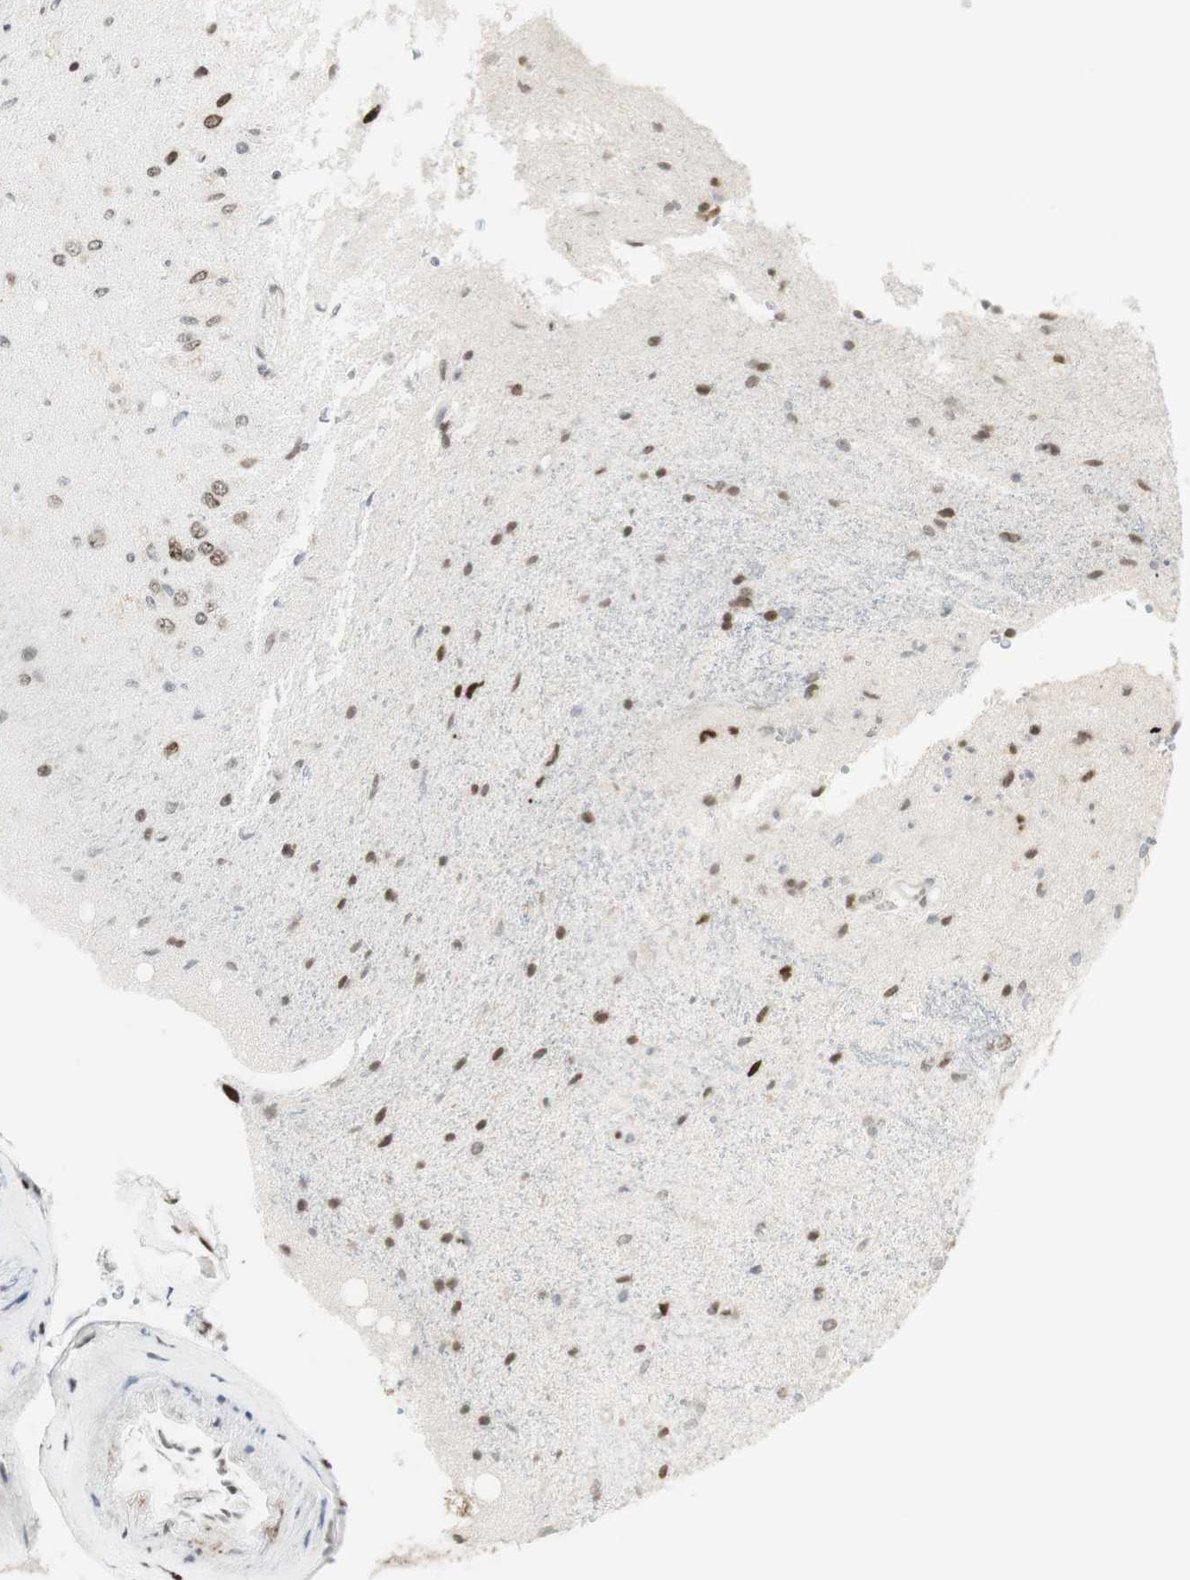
{"staining": {"intensity": "moderate", "quantity": ">75%", "location": "nuclear"}, "tissue": "glioma", "cell_type": "Tumor cells", "image_type": "cancer", "snomed": [{"axis": "morphology", "description": "Glioma, malignant, Low grade"}, {"axis": "topography", "description": "Brain"}], "caption": "Protein expression analysis of glioma exhibits moderate nuclear positivity in about >75% of tumor cells.", "gene": "C1orf116", "patient": {"sex": "male", "age": 77}}